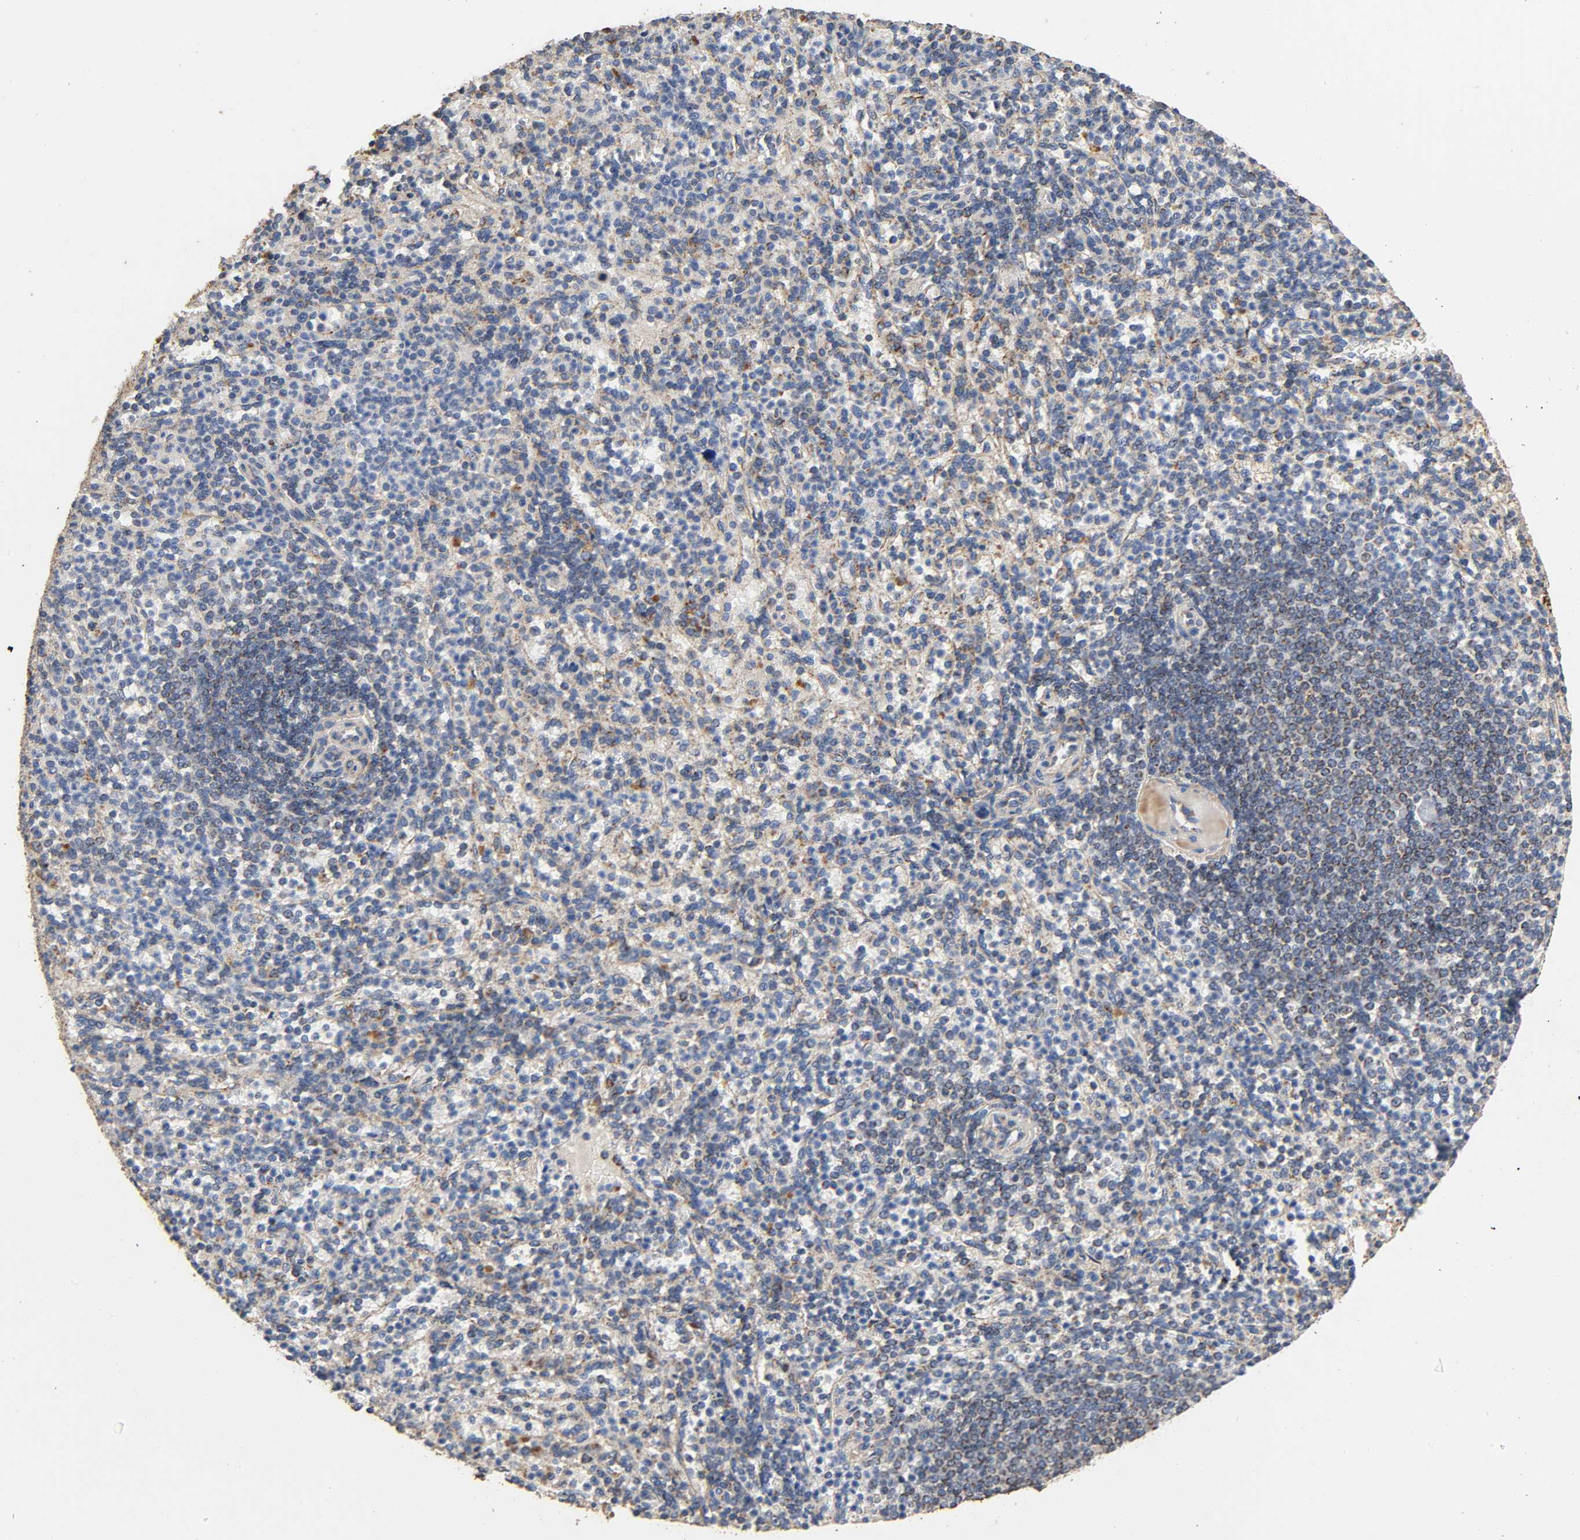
{"staining": {"intensity": "weak", "quantity": "25%-75%", "location": "cytoplasmic/membranous"}, "tissue": "spleen", "cell_type": "Cells in red pulp", "image_type": "normal", "snomed": [{"axis": "morphology", "description": "Normal tissue, NOS"}, {"axis": "topography", "description": "Spleen"}], "caption": "This image shows immunohistochemistry (IHC) staining of unremarkable spleen, with low weak cytoplasmic/membranous positivity in approximately 25%-75% of cells in red pulp.", "gene": "NDUFS3", "patient": {"sex": "female", "age": 74}}